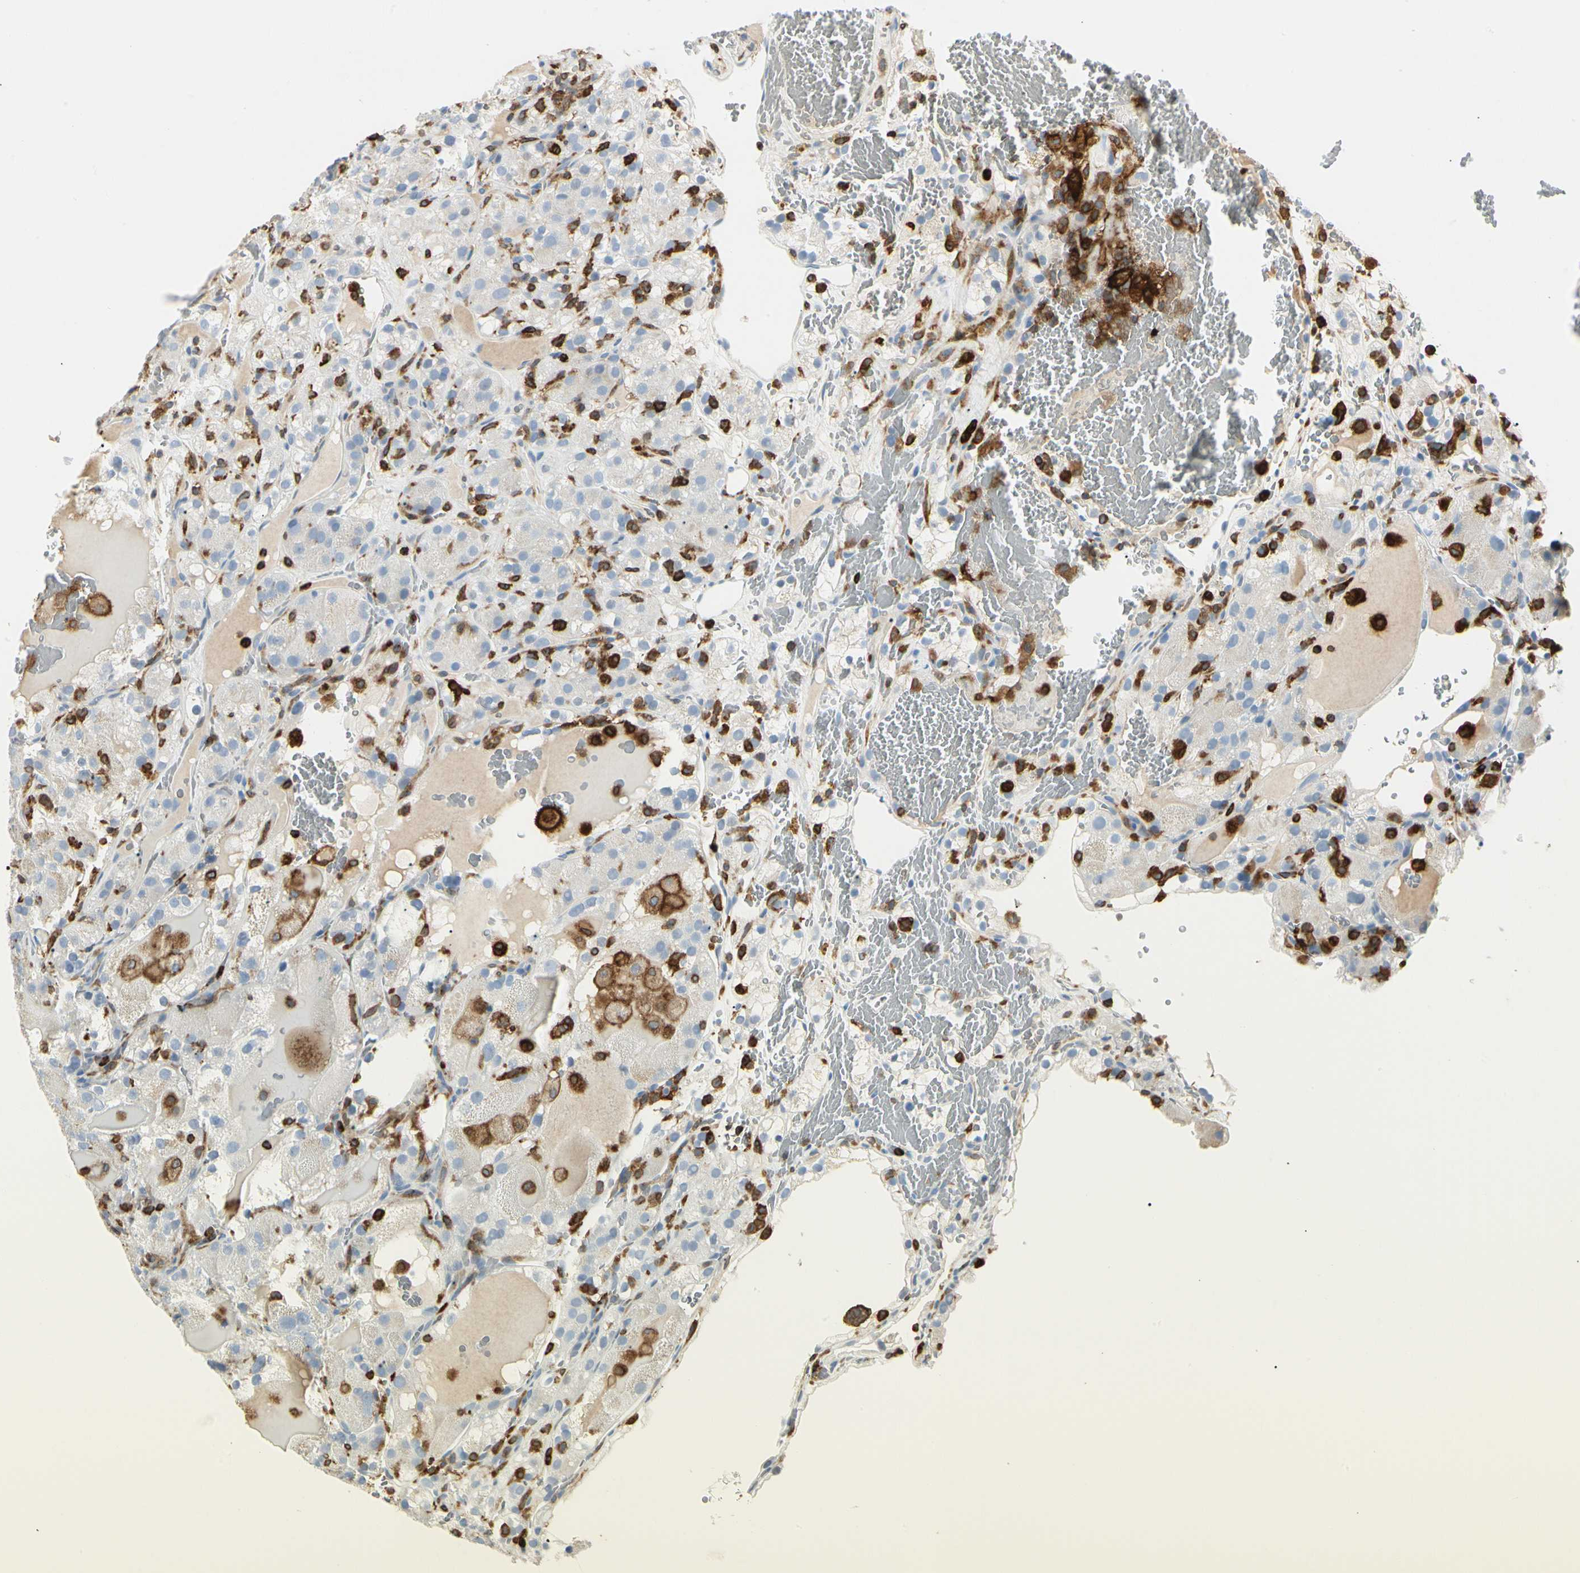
{"staining": {"intensity": "negative", "quantity": "none", "location": "none"}, "tissue": "renal cancer", "cell_type": "Tumor cells", "image_type": "cancer", "snomed": [{"axis": "morphology", "description": "Normal tissue, NOS"}, {"axis": "morphology", "description": "Adenocarcinoma, NOS"}, {"axis": "topography", "description": "Kidney"}], "caption": "High power microscopy histopathology image of an IHC photomicrograph of renal cancer, revealing no significant positivity in tumor cells. The staining is performed using DAB (3,3'-diaminobenzidine) brown chromogen with nuclei counter-stained in using hematoxylin.", "gene": "ITGB2", "patient": {"sex": "male", "age": 61}}